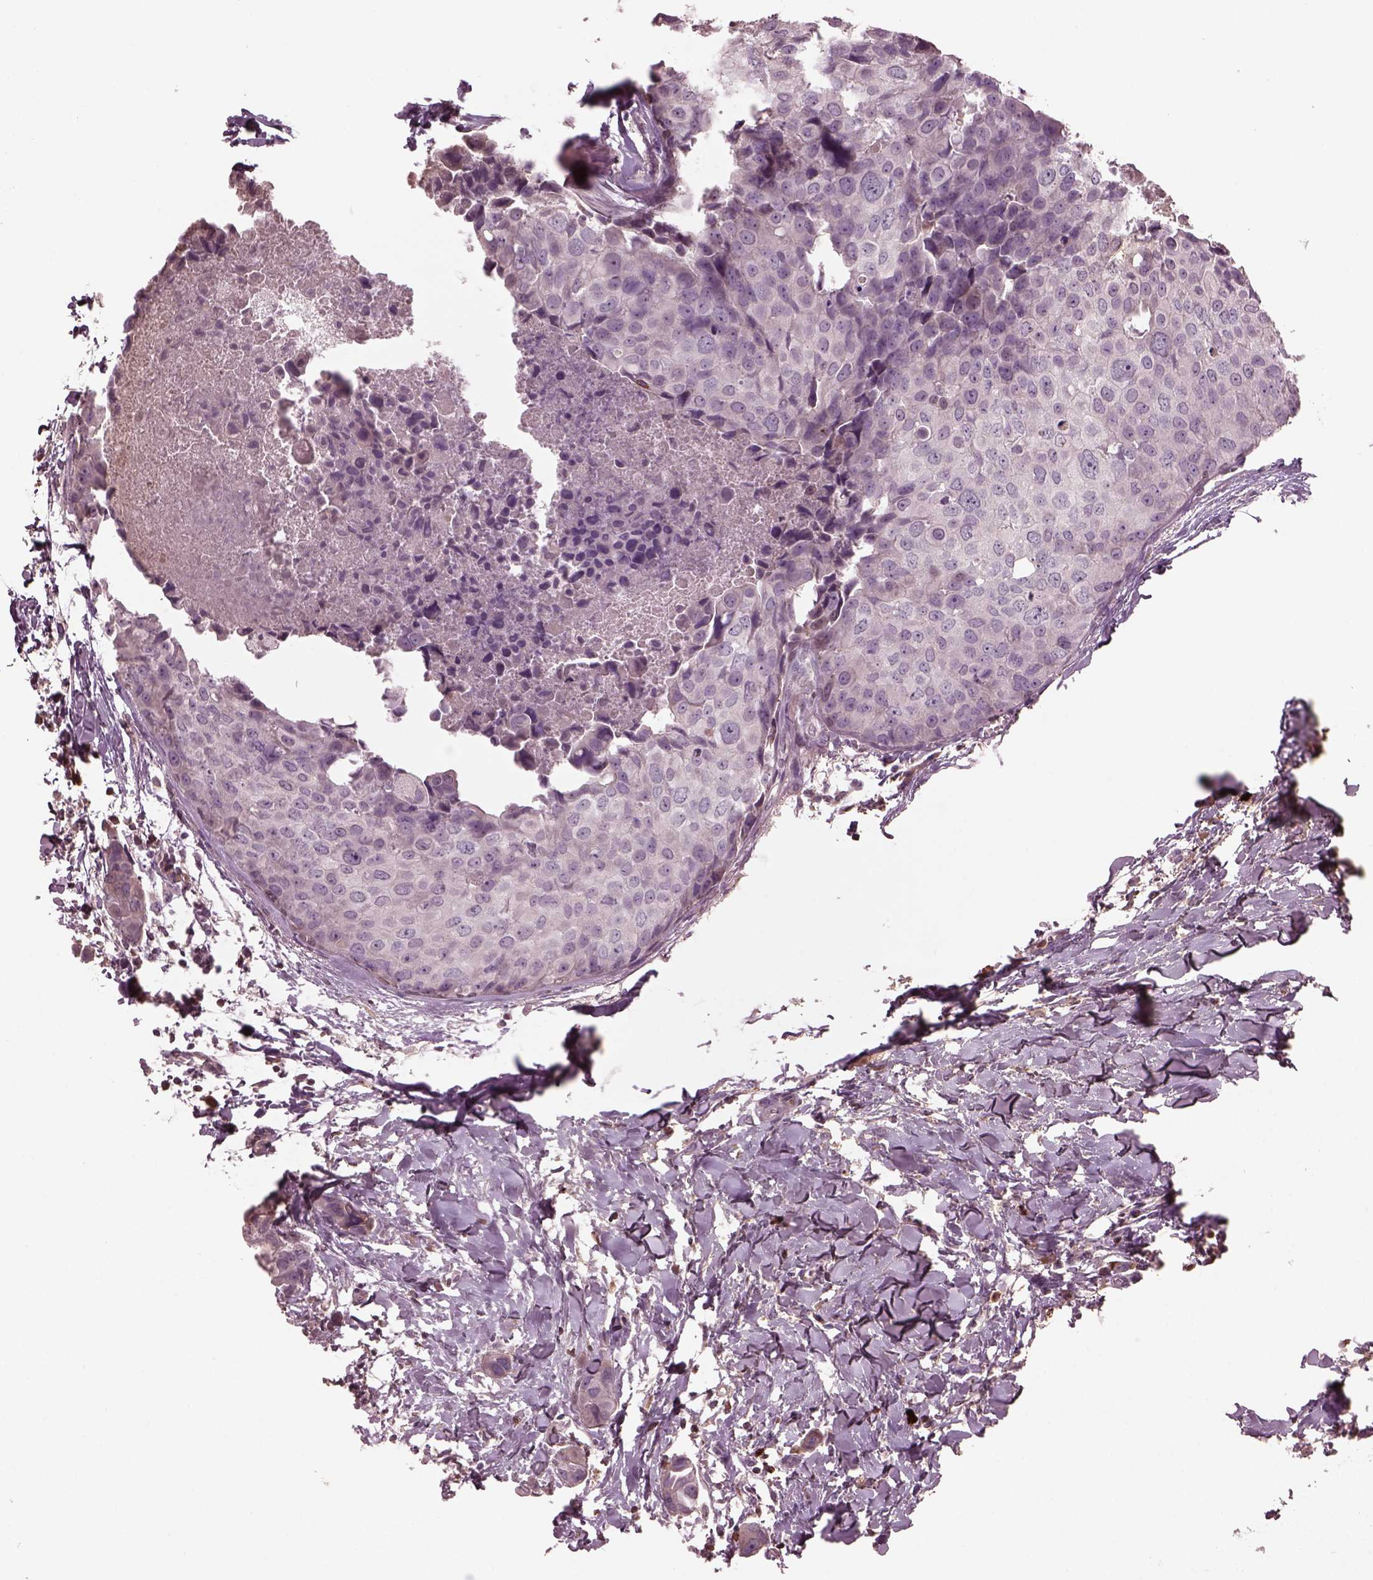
{"staining": {"intensity": "negative", "quantity": "none", "location": "none"}, "tissue": "breast cancer", "cell_type": "Tumor cells", "image_type": "cancer", "snomed": [{"axis": "morphology", "description": "Duct carcinoma"}, {"axis": "topography", "description": "Breast"}], "caption": "DAB immunohistochemical staining of human breast cancer displays no significant staining in tumor cells. (DAB IHC, high magnification).", "gene": "PTX4", "patient": {"sex": "female", "age": 38}}